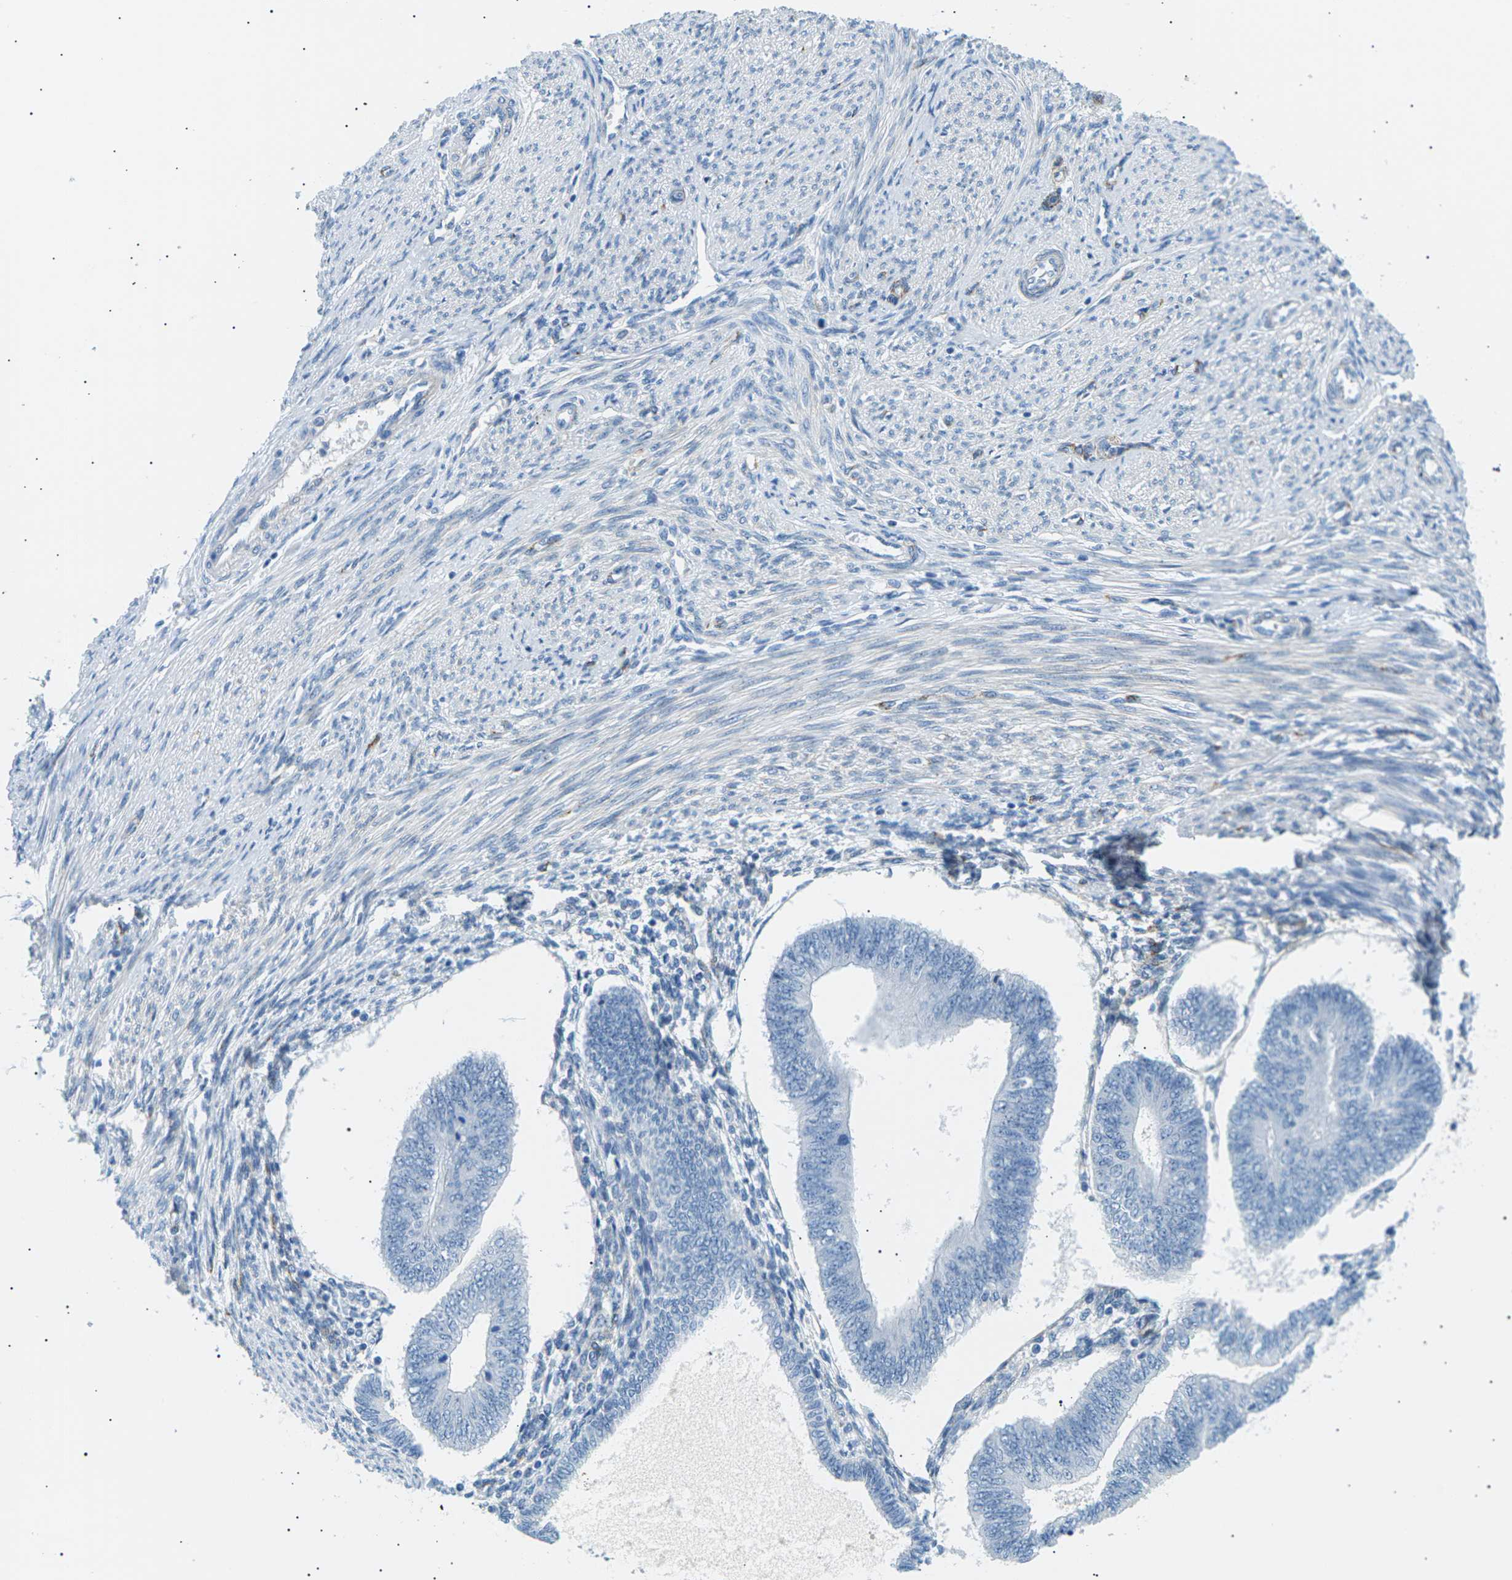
{"staining": {"intensity": "negative", "quantity": "none", "location": "none"}, "tissue": "endometrial cancer", "cell_type": "Tumor cells", "image_type": "cancer", "snomed": [{"axis": "morphology", "description": "Adenocarcinoma, NOS"}, {"axis": "topography", "description": "Endometrium"}], "caption": "Immunohistochemistry (IHC) image of neoplastic tissue: human endometrial cancer (adenocarcinoma) stained with DAB (3,3'-diaminobenzidine) displays no significant protein expression in tumor cells. (DAB (3,3'-diaminobenzidine) immunohistochemistry with hematoxylin counter stain).", "gene": "SEPTIN5", "patient": {"sex": "female", "age": 58}}